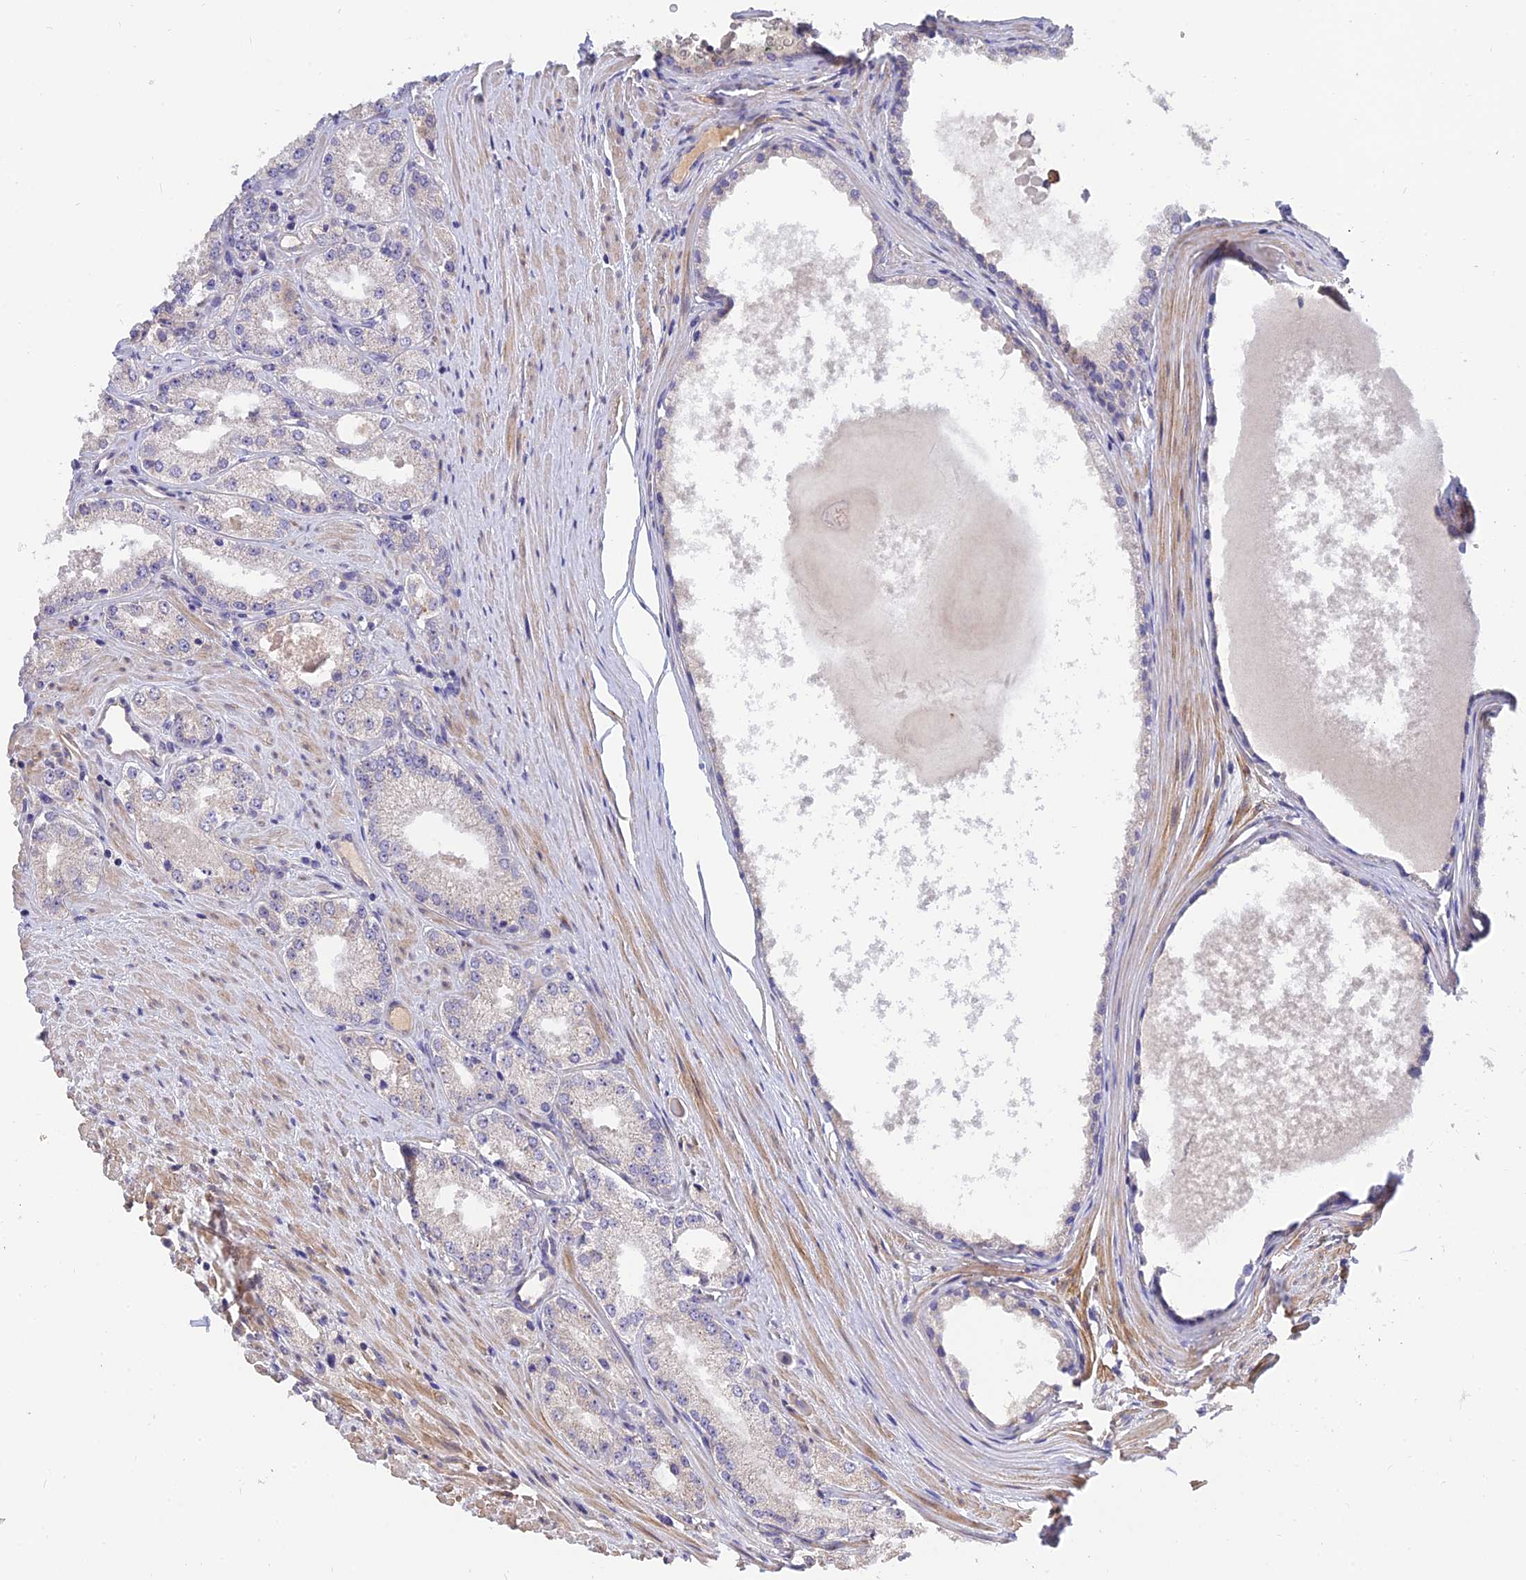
{"staining": {"intensity": "negative", "quantity": "none", "location": "none"}, "tissue": "prostate cancer", "cell_type": "Tumor cells", "image_type": "cancer", "snomed": [{"axis": "morphology", "description": "Adenocarcinoma, Low grade"}, {"axis": "topography", "description": "Prostate"}], "caption": "Prostate adenocarcinoma (low-grade) was stained to show a protein in brown. There is no significant positivity in tumor cells.", "gene": "MRPL35", "patient": {"sex": "male", "age": 69}}